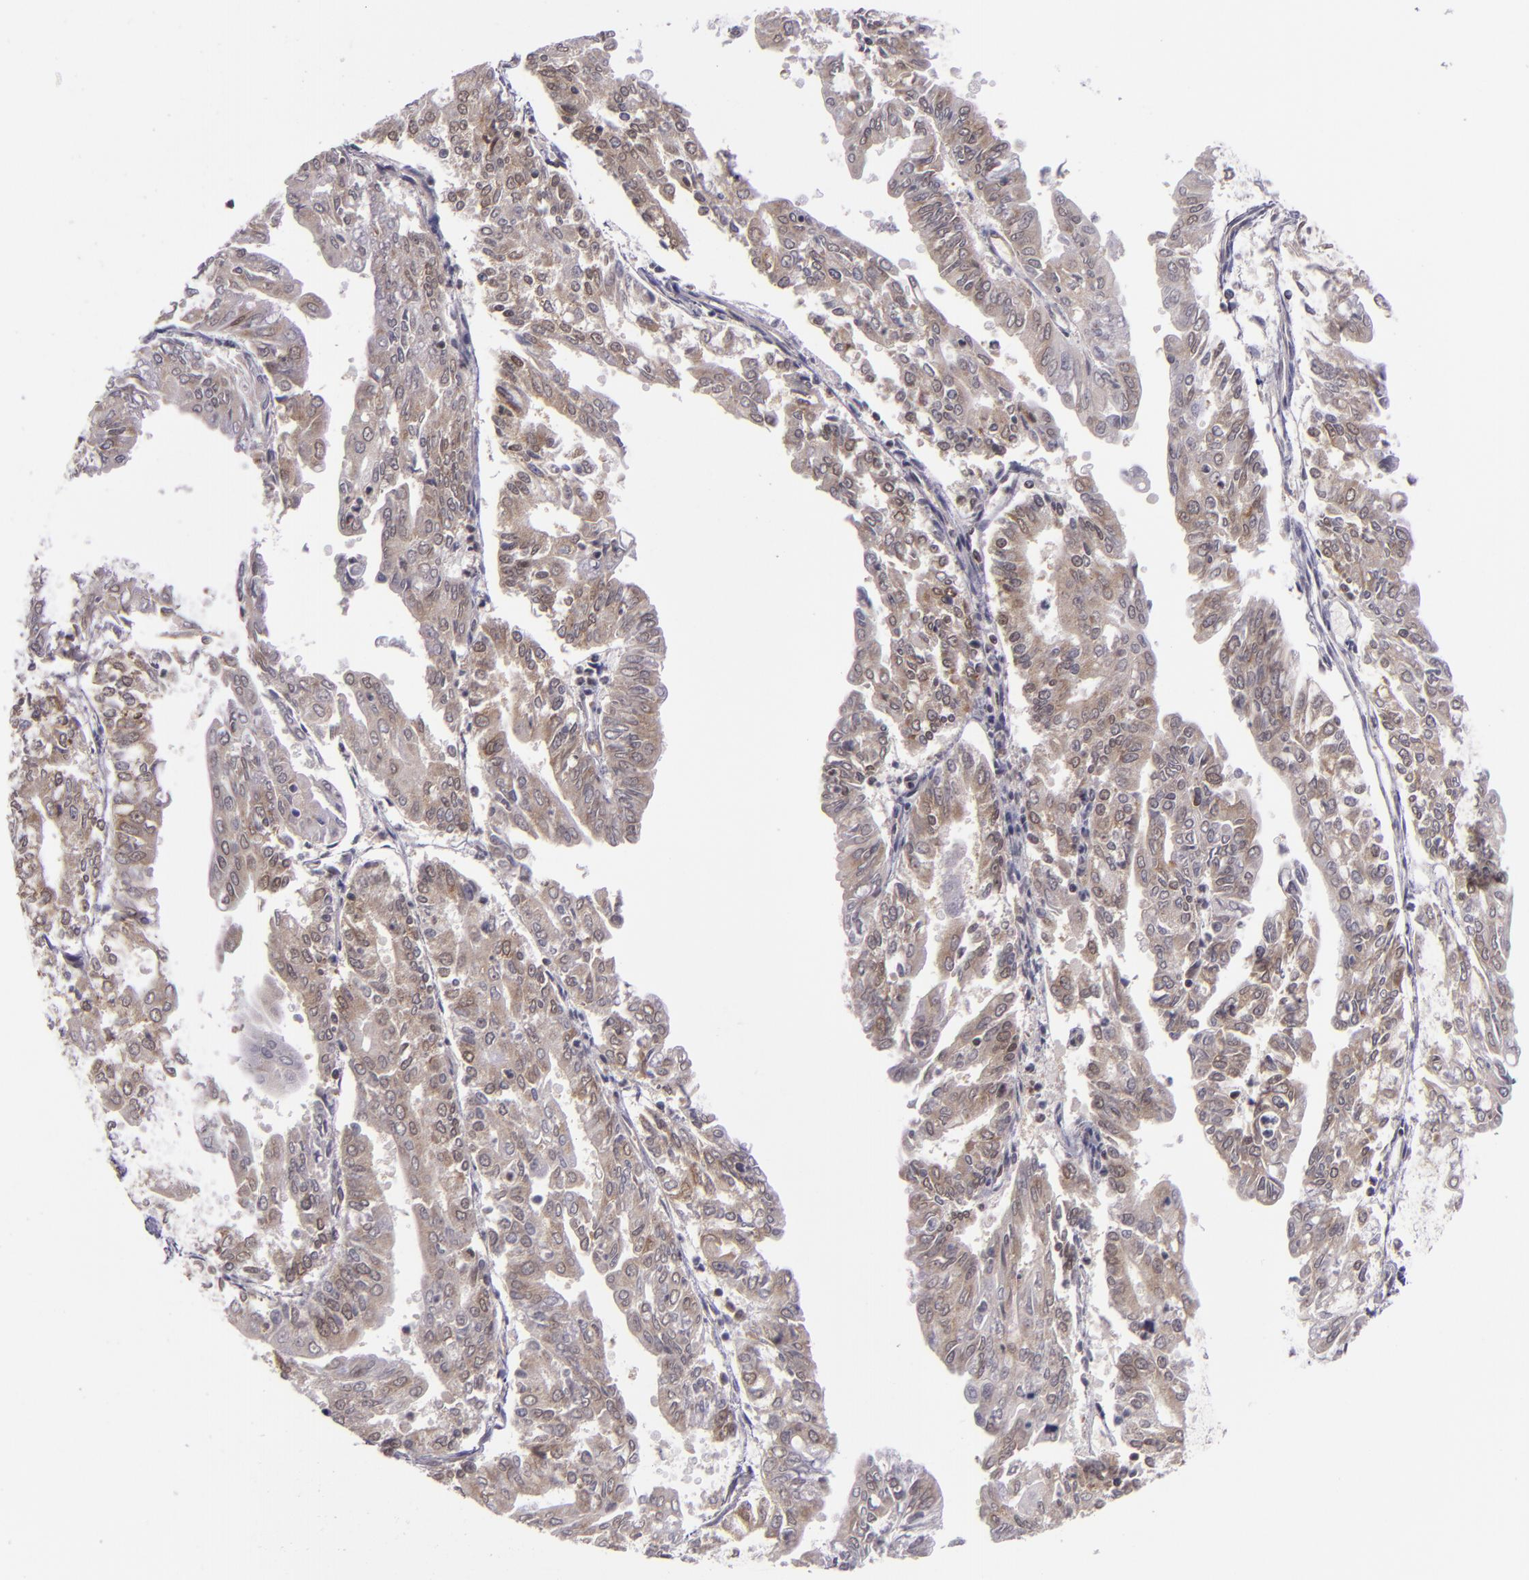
{"staining": {"intensity": "weak", "quantity": "25%-75%", "location": "cytoplasmic/membranous"}, "tissue": "endometrial cancer", "cell_type": "Tumor cells", "image_type": "cancer", "snomed": [{"axis": "morphology", "description": "Adenocarcinoma, NOS"}, {"axis": "topography", "description": "Endometrium"}], "caption": "Endometrial cancer stained for a protein (brown) exhibits weak cytoplasmic/membranous positive expression in approximately 25%-75% of tumor cells.", "gene": "UPF3B", "patient": {"sex": "female", "age": 79}}